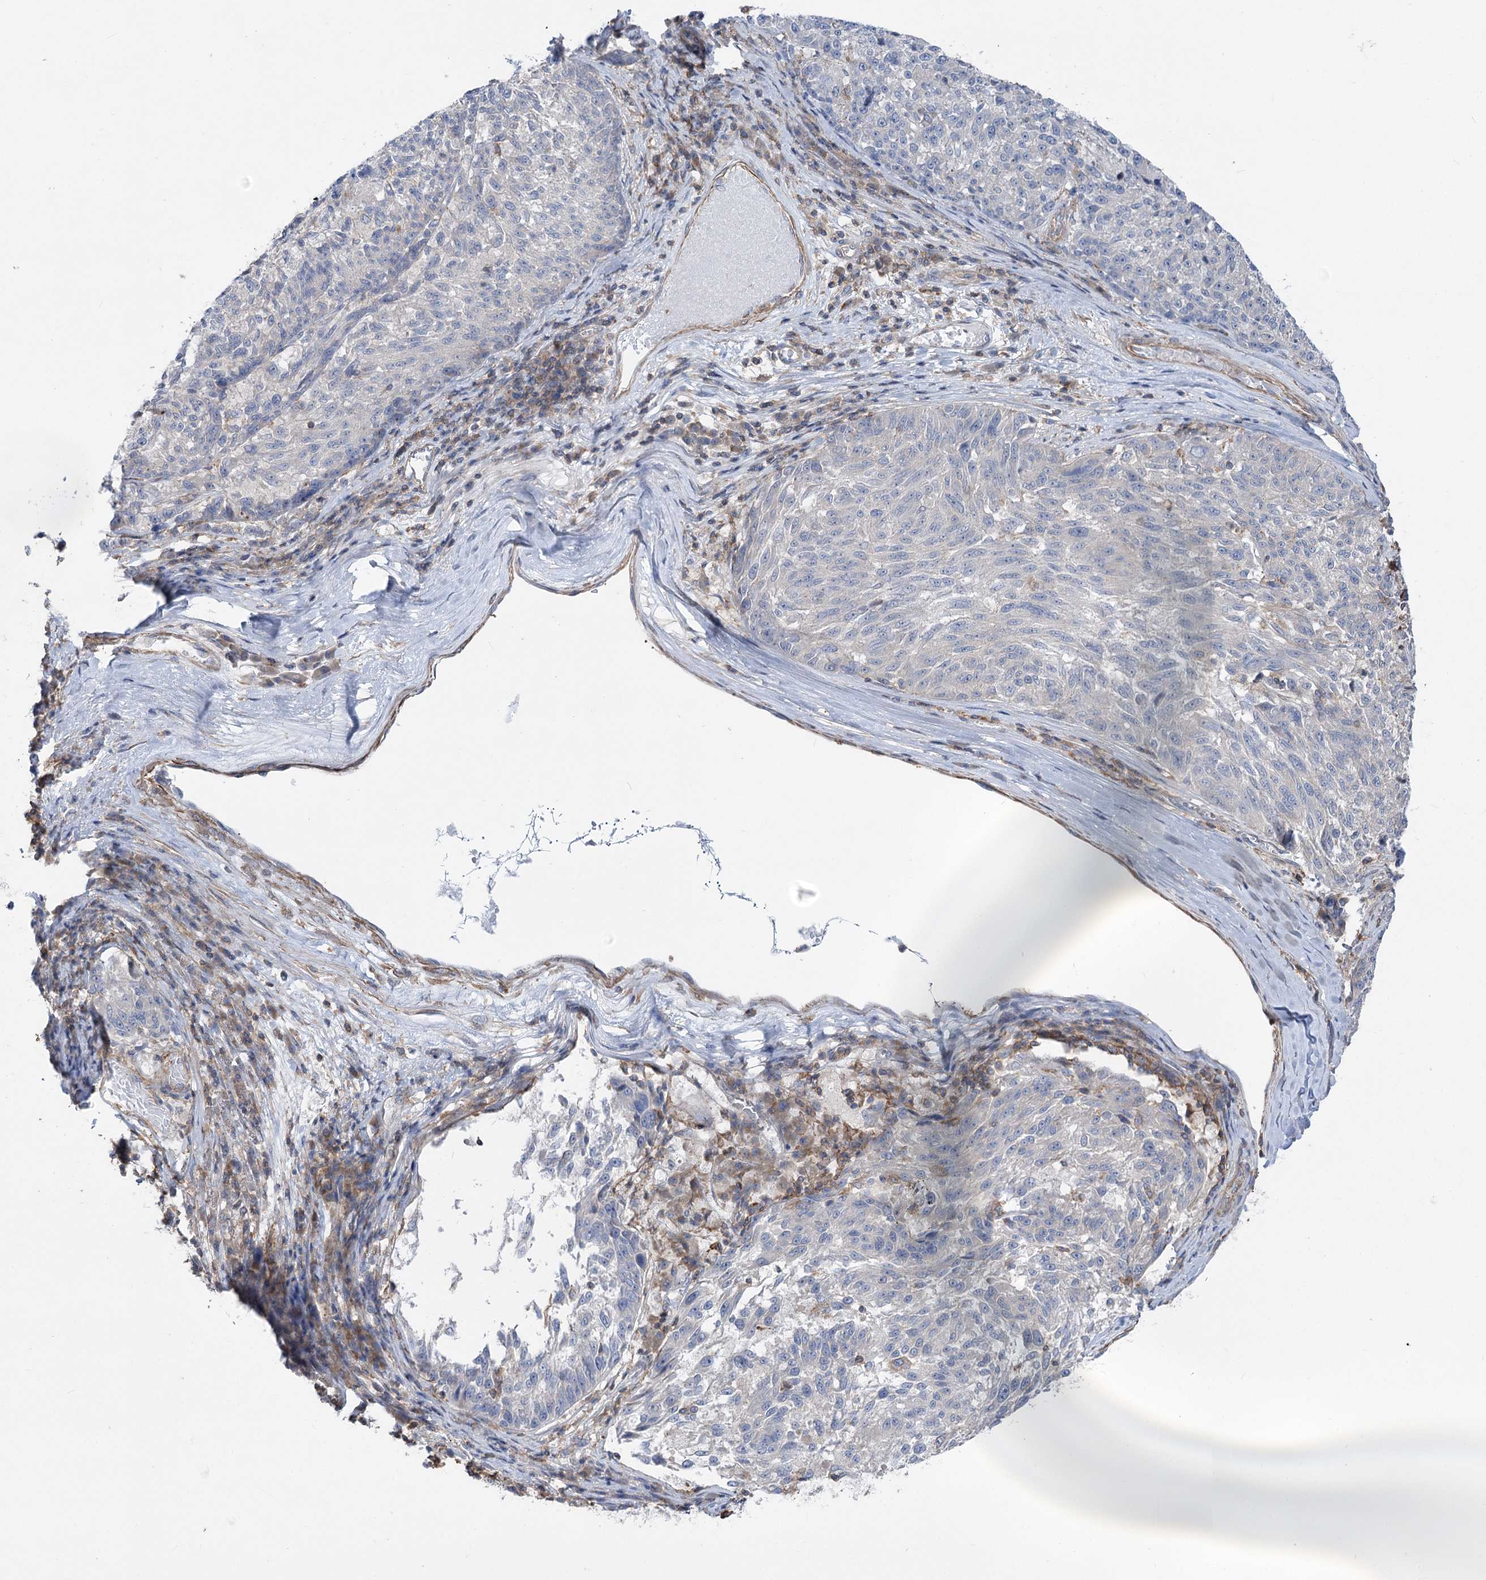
{"staining": {"intensity": "negative", "quantity": "none", "location": "none"}, "tissue": "melanoma", "cell_type": "Tumor cells", "image_type": "cancer", "snomed": [{"axis": "morphology", "description": "Malignant melanoma, NOS"}, {"axis": "topography", "description": "Skin"}], "caption": "Tumor cells show no significant protein positivity in malignant melanoma.", "gene": "LARP1B", "patient": {"sex": "male", "age": 53}}